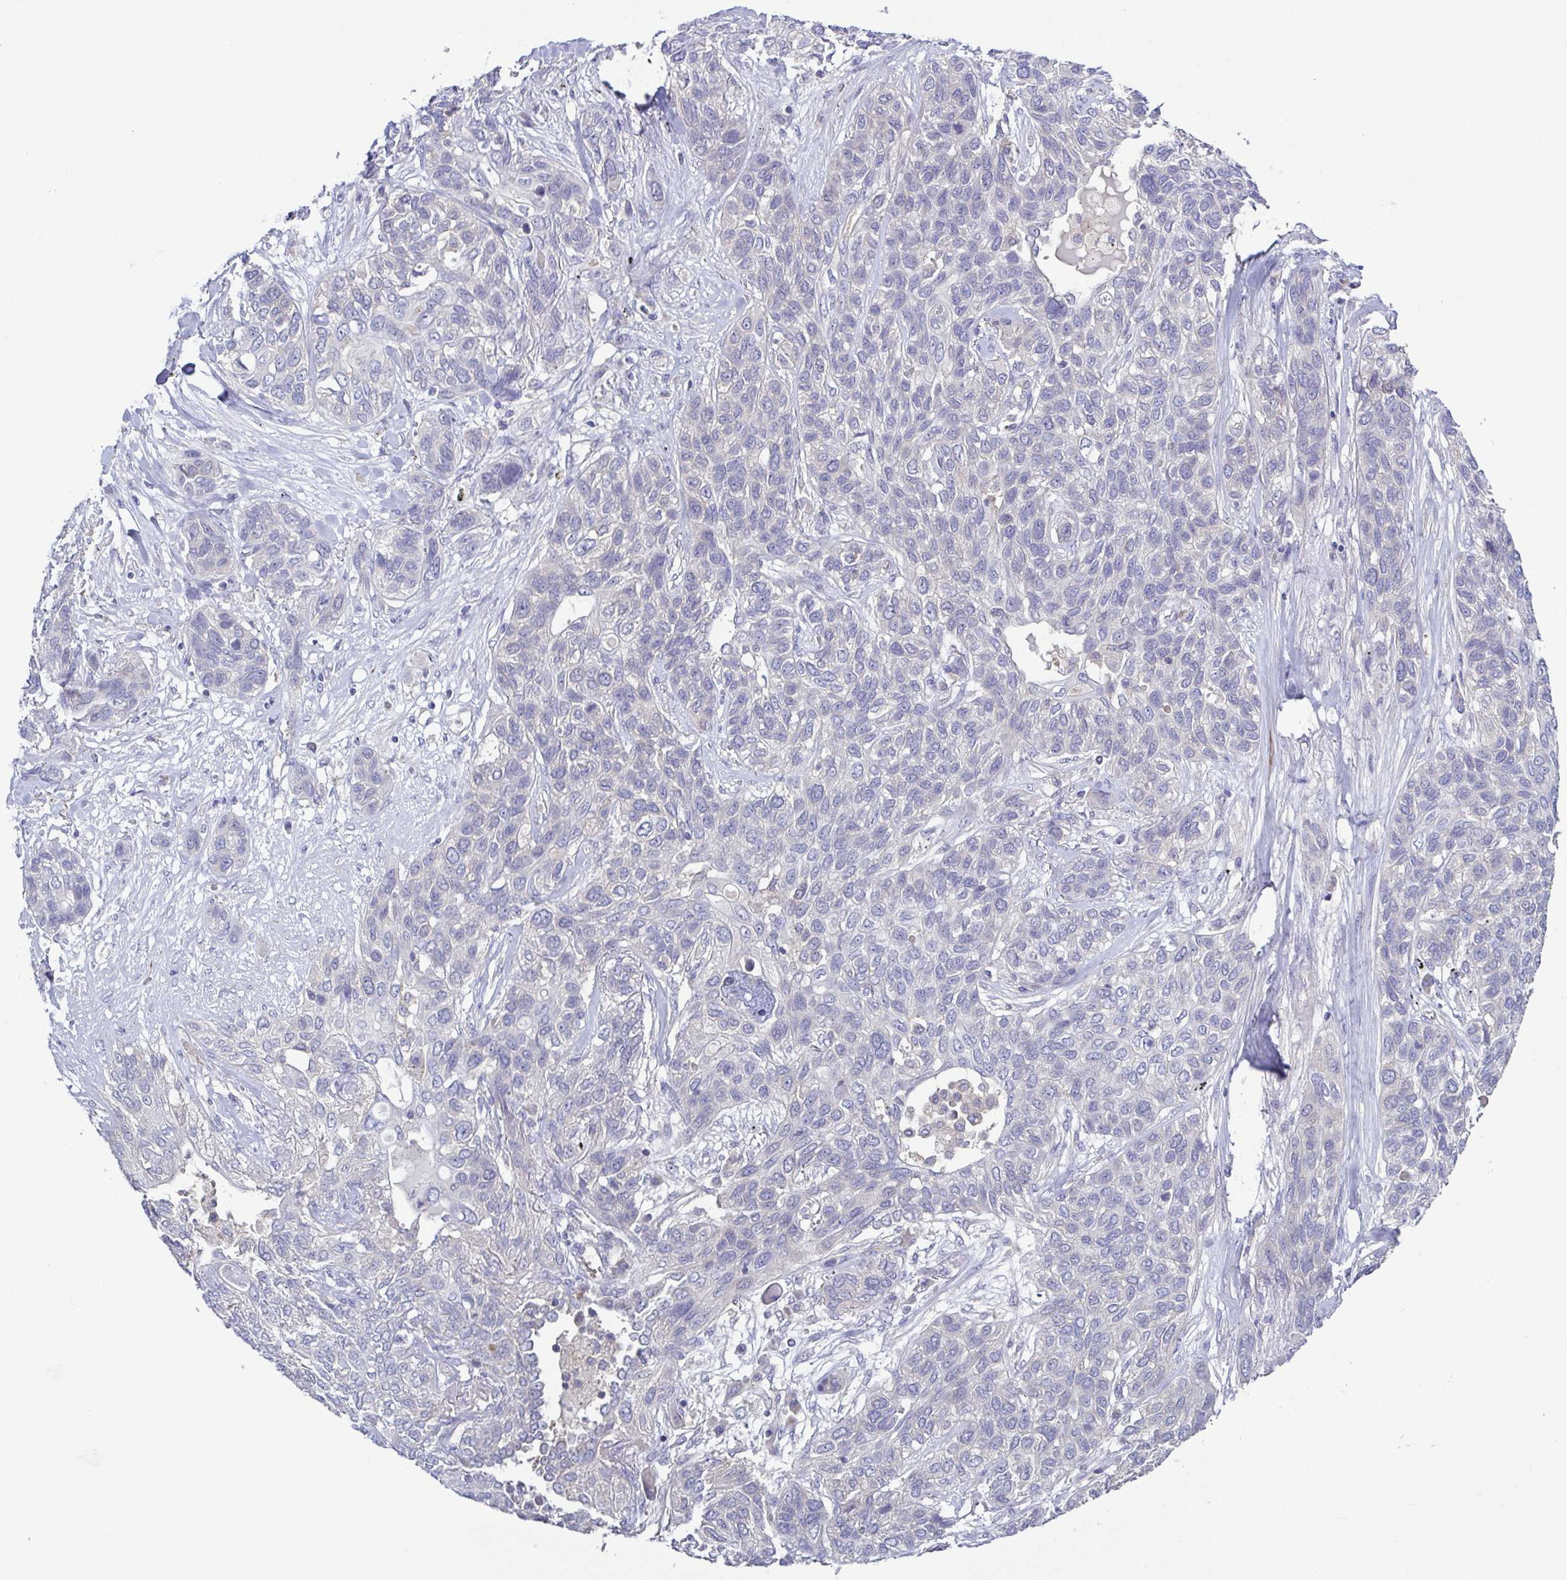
{"staining": {"intensity": "negative", "quantity": "none", "location": "none"}, "tissue": "lung cancer", "cell_type": "Tumor cells", "image_type": "cancer", "snomed": [{"axis": "morphology", "description": "Squamous cell carcinoma, NOS"}, {"axis": "topography", "description": "Lung"}], "caption": "Tumor cells show no significant protein positivity in lung squamous cell carcinoma.", "gene": "CFAP97D1", "patient": {"sex": "female", "age": 70}}